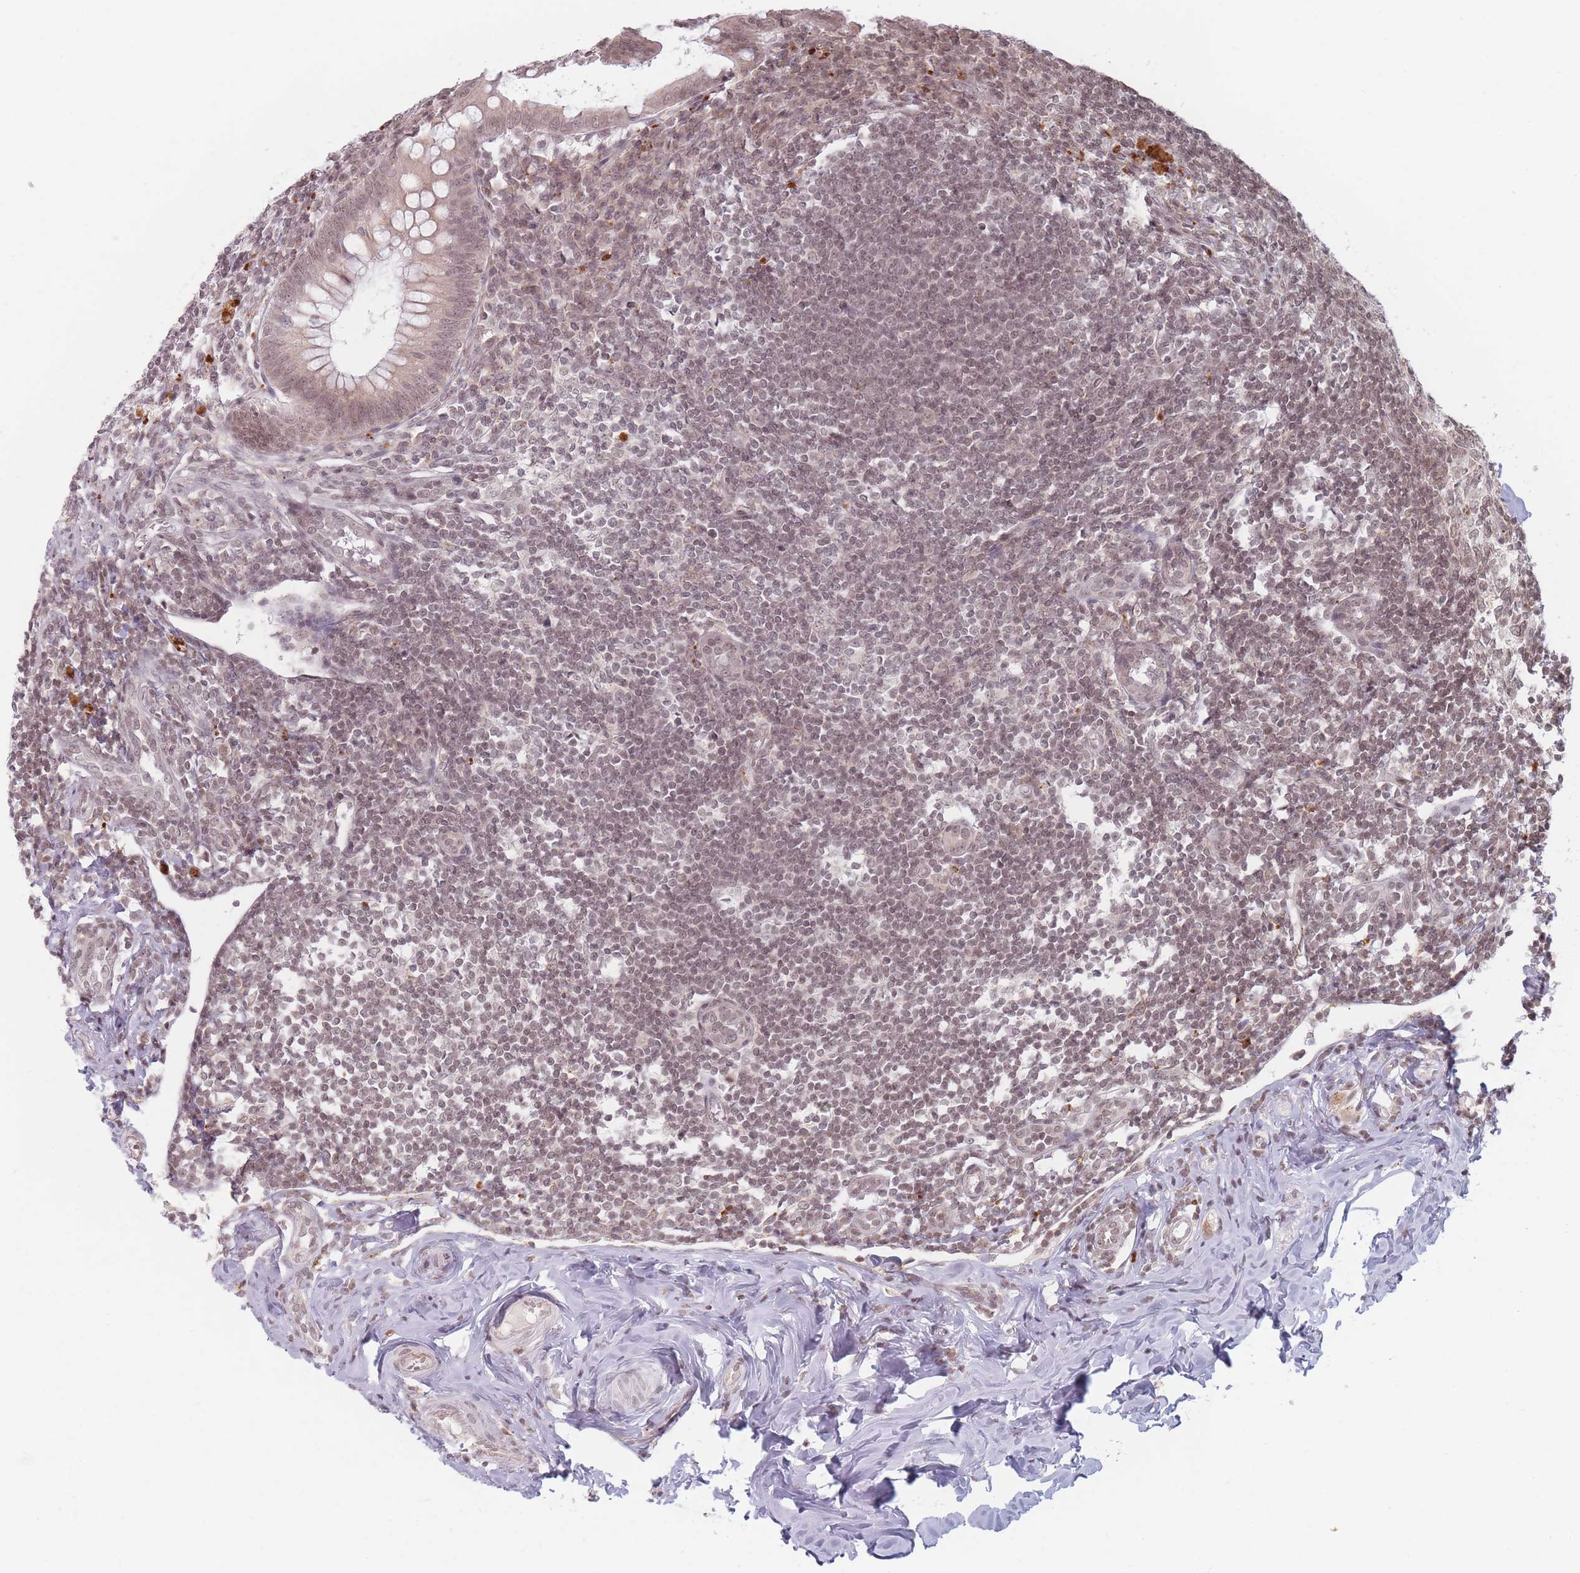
{"staining": {"intensity": "weak", "quantity": ">75%", "location": "nuclear"}, "tissue": "appendix", "cell_type": "Glandular cells", "image_type": "normal", "snomed": [{"axis": "morphology", "description": "Normal tissue, NOS"}, {"axis": "topography", "description": "Appendix"}], "caption": "This photomicrograph demonstrates immunohistochemistry staining of benign appendix, with low weak nuclear positivity in approximately >75% of glandular cells.", "gene": "SPATA45", "patient": {"sex": "female", "age": 33}}